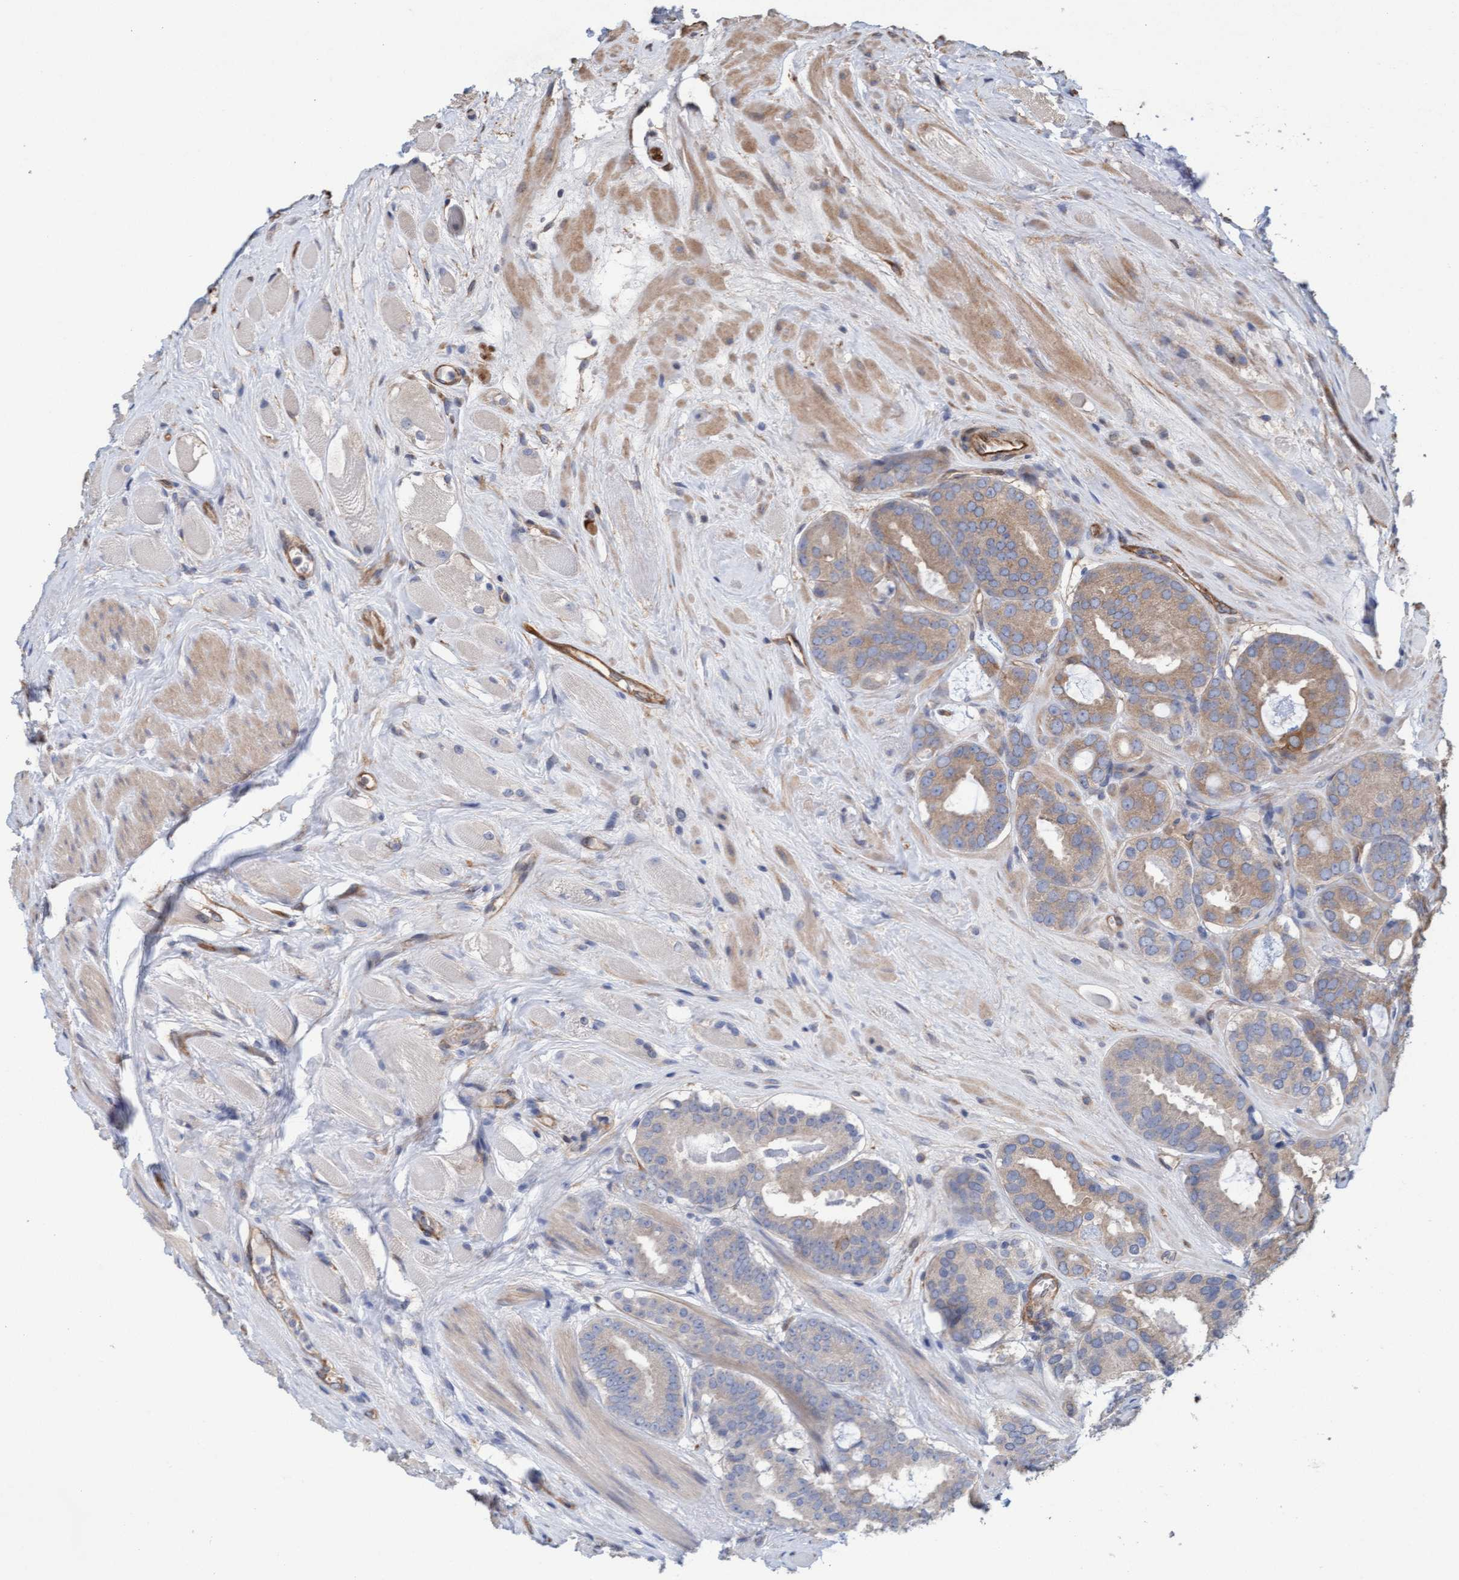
{"staining": {"intensity": "moderate", "quantity": "25%-75%", "location": "cytoplasmic/membranous"}, "tissue": "prostate cancer", "cell_type": "Tumor cells", "image_type": "cancer", "snomed": [{"axis": "morphology", "description": "Adenocarcinoma, Low grade"}, {"axis": "topography", "description": "Prostate"}], "caption": "A brown stain highlights moderate cytoplasmic/membranous positivity of a protein in human prostate cancer (adenocarcinoma (low-grade)) tumor cells.", "gene": "CDC42EP4", "patient": {"sex": "male", "age": 69}}